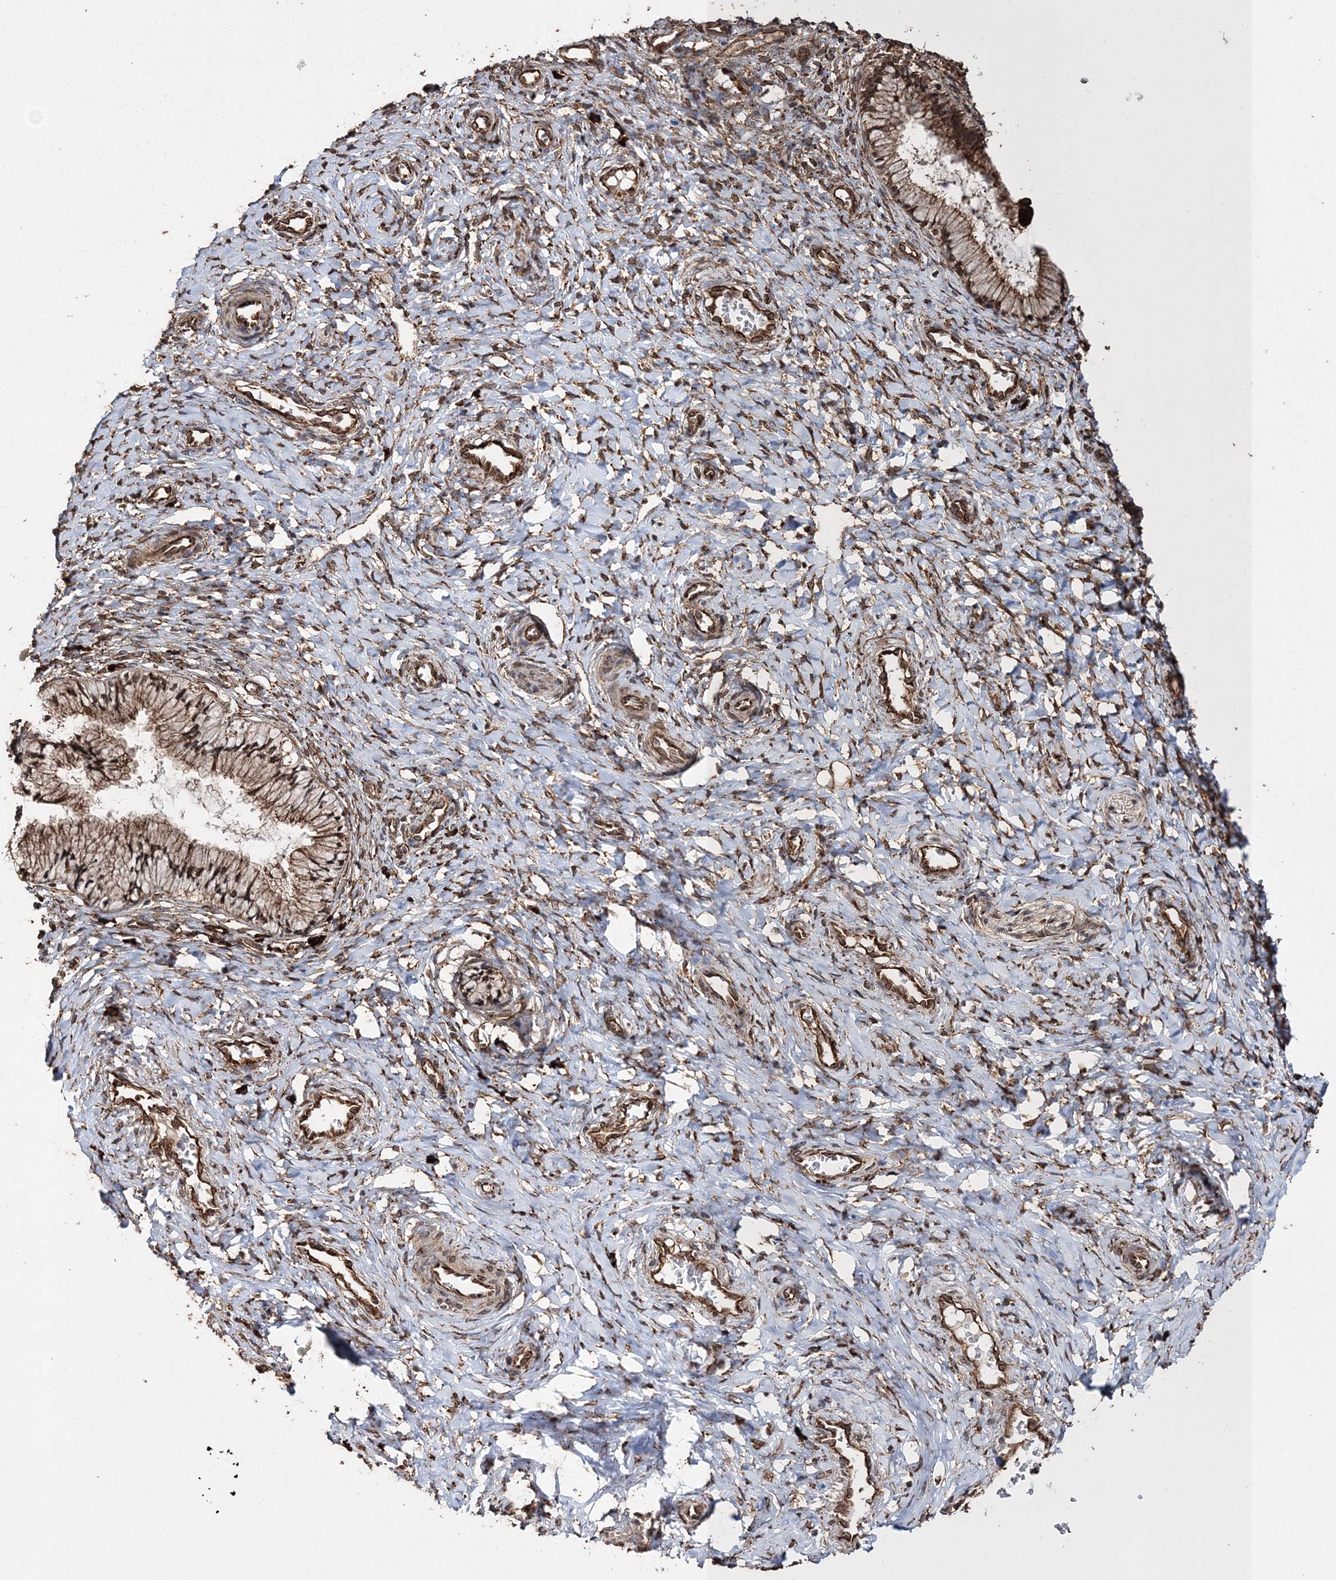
{"staining": {"intensity": "strong", "quantity": ">75%", "location": "cytoplasmic/membranous"}, "tissue": "cervix", "cell_type": "Glandular cells", "image_type": "normal", "snomed": [{"axis": "morphology", "description": "Normal tissue, NOS"}, {"axis": "topography", "description": "Cervix"}], "caption": "Brown immunohistochemical staining in unremarkable cervix displays strong cytoplasmic/membranous expression in approximately >75% of glandular cells. The protein is shown in brown color, while the nuclei are stained blue.", "gene": "SCRN3", "patient": {"sex": "female", "age": 27}}